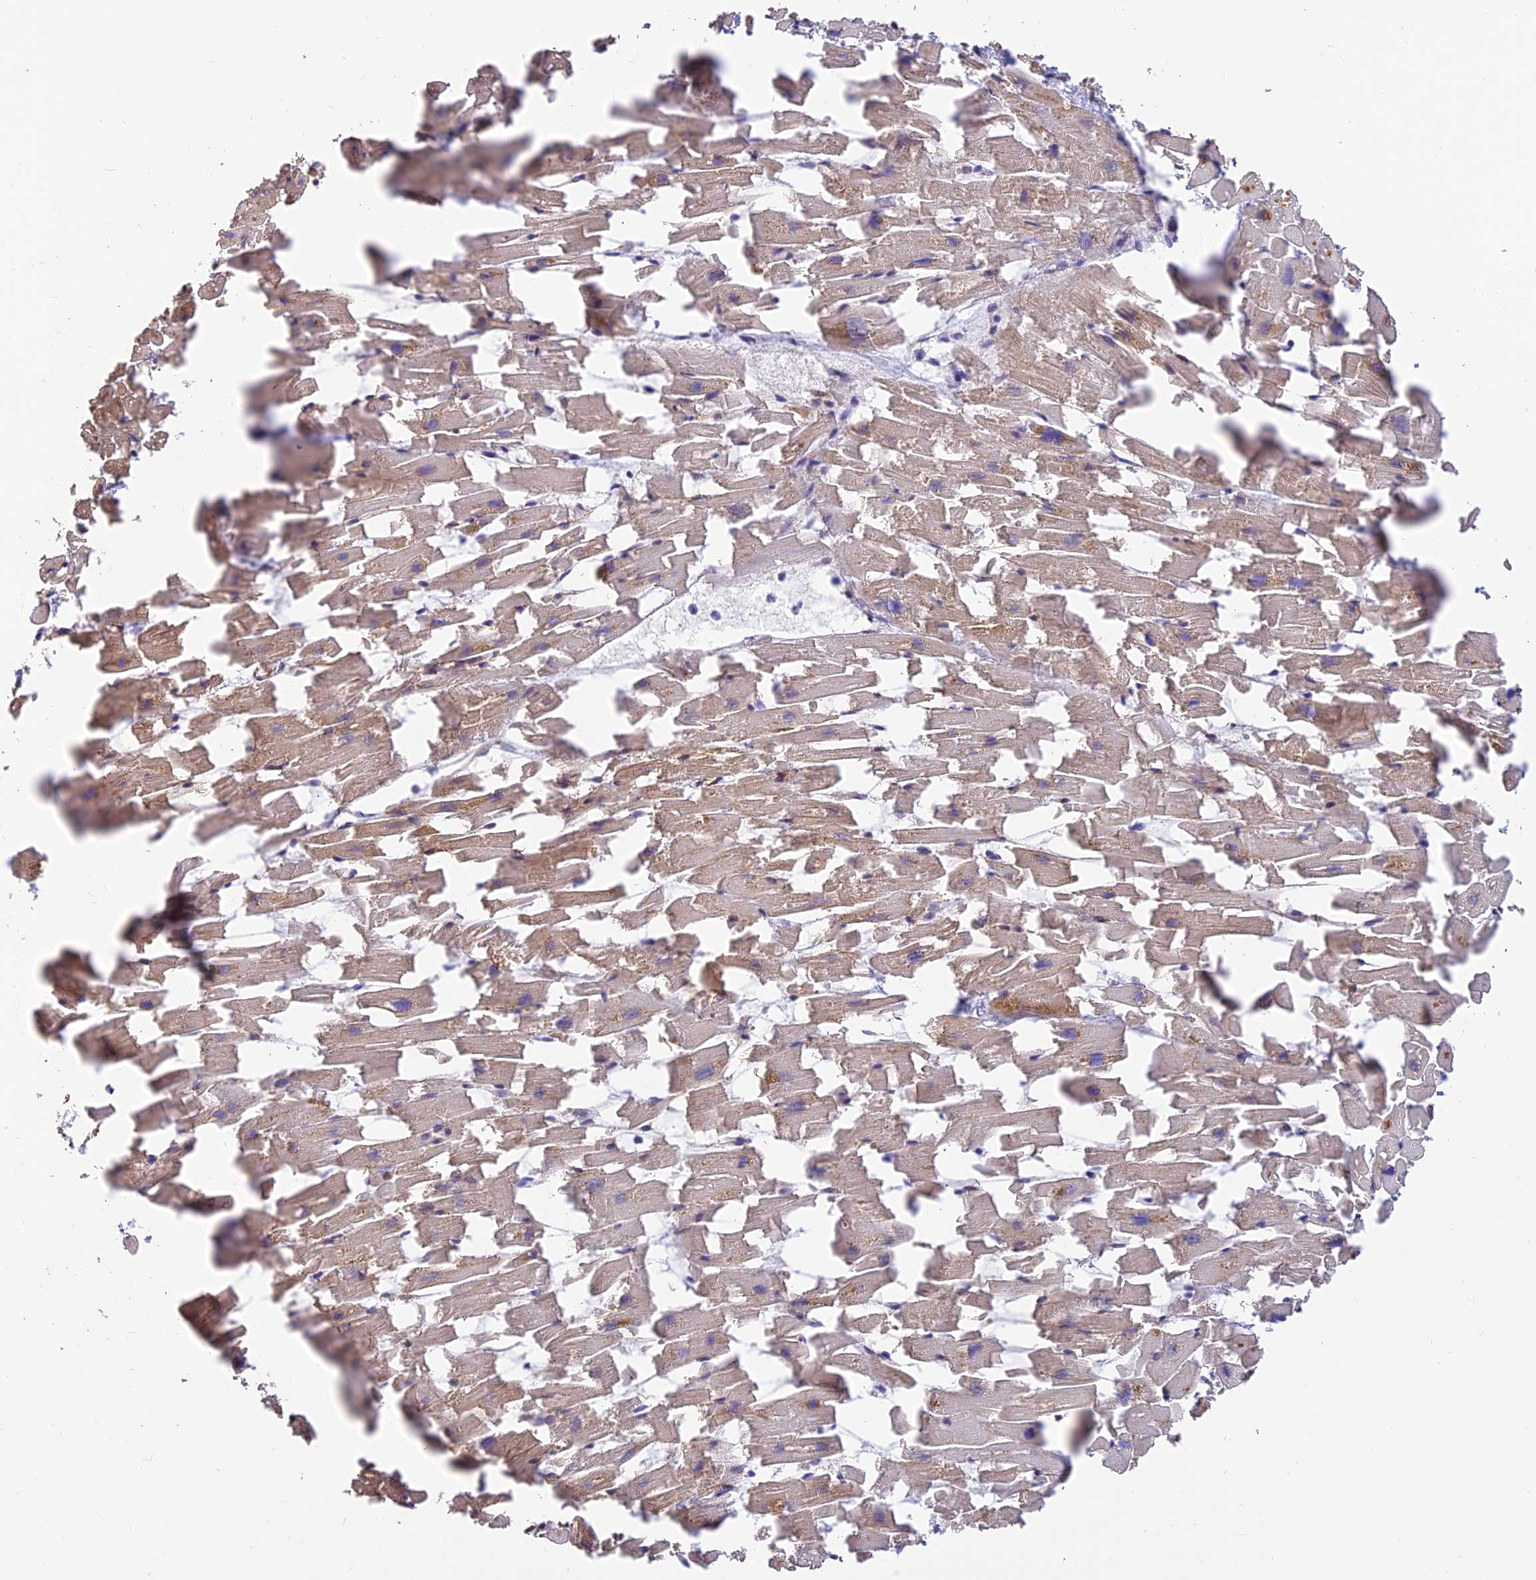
{"staining": {"intensity": "moderate", "quantity": "25%-75%", "location": "cytoplasmic/membranous"}, "tissue": "heart muscle", "cell_type": "Cardiomyocytes", "image_type": "normal", "snomed": [{"axis": "morphology", "description": "Normal tissue, NOS"}, {"axis": "topography", "description": "Heart"}], "caption": "IHC of normal heart muscle displays medium levels of moderate cytoplasmic/membranous positivity in about 25%-75% of cardiomyocytes.", "gene": "ALDH1L2", "patient": {"sex": "female", "age": 64}}